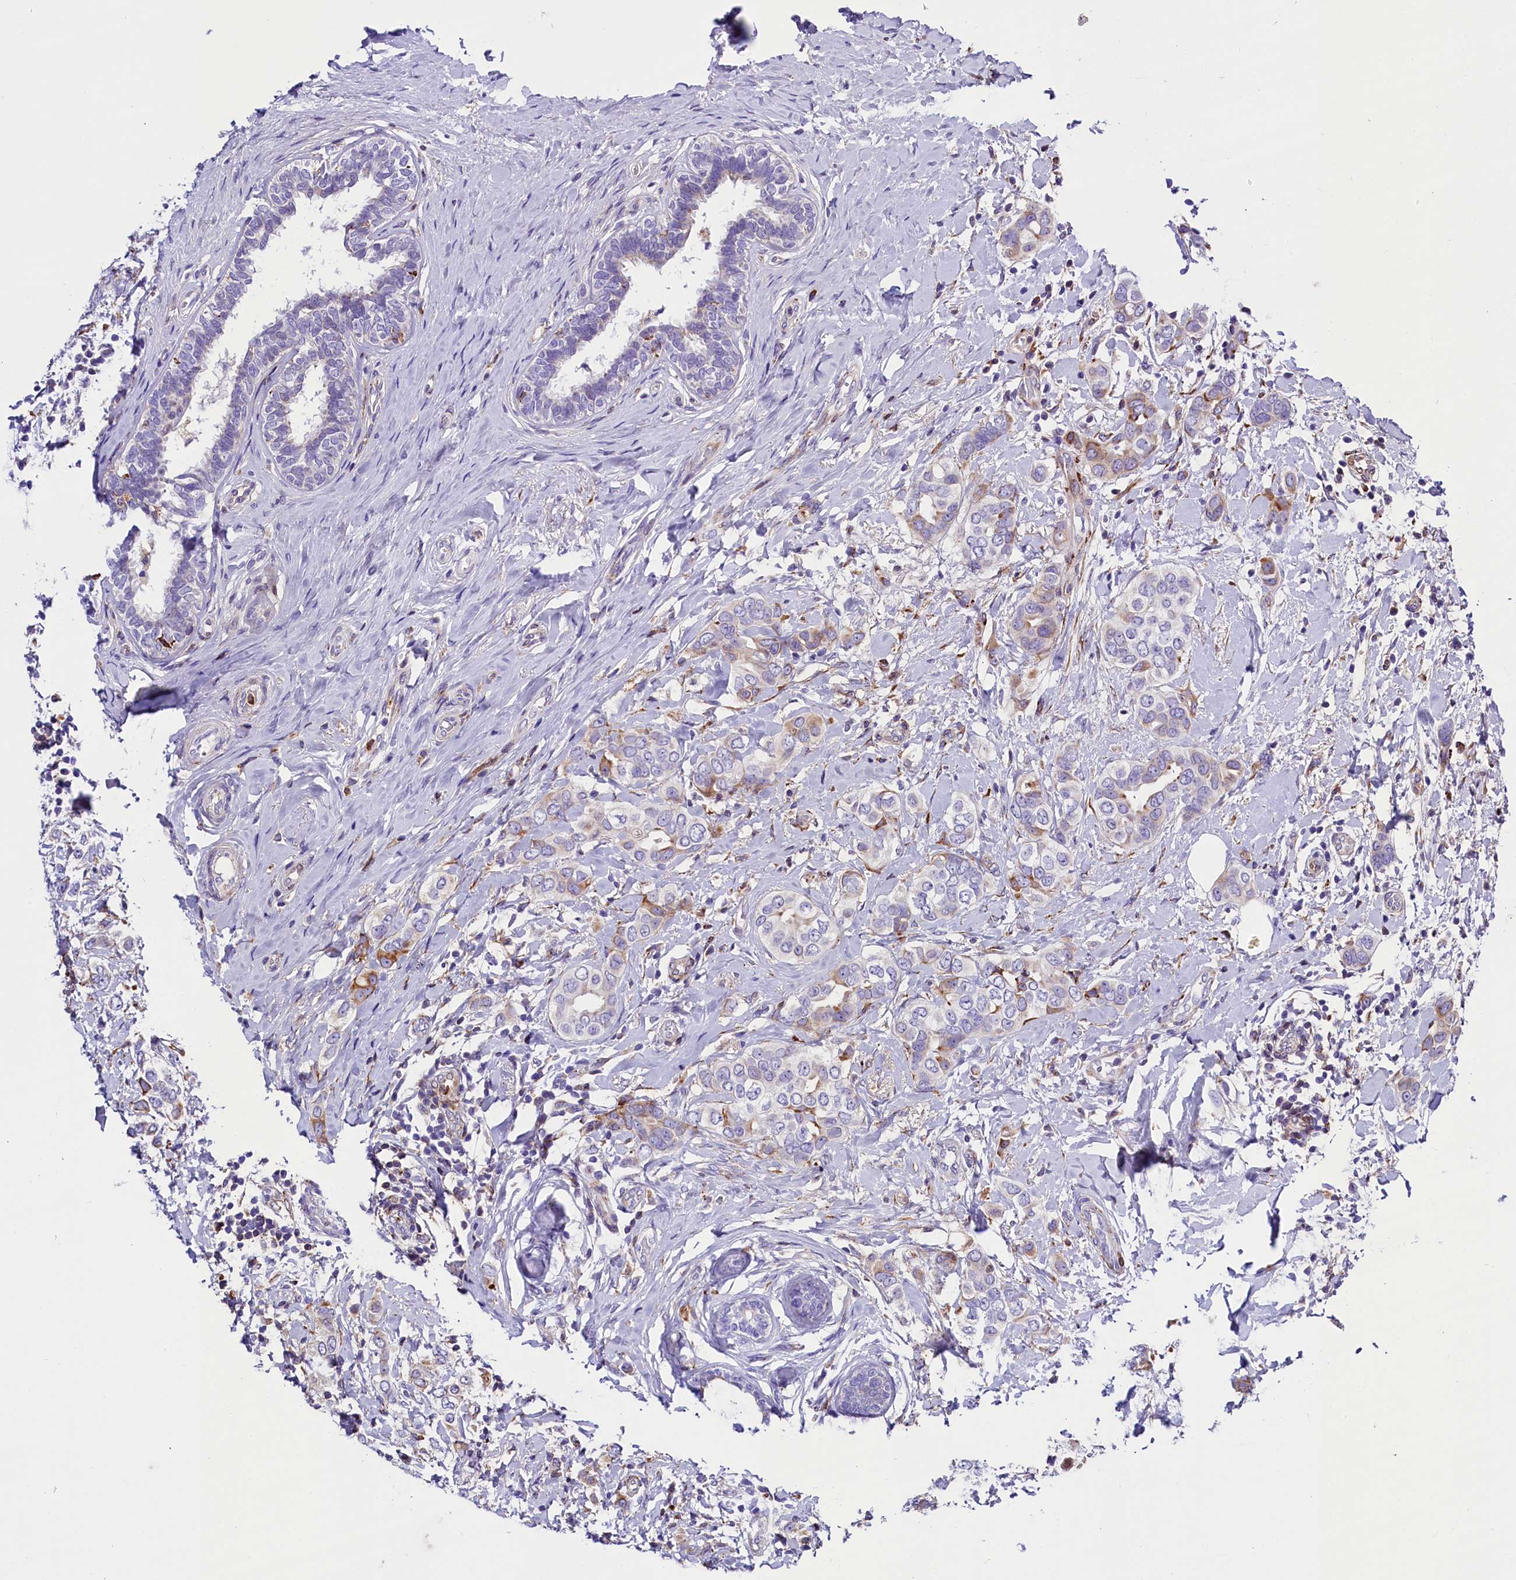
{"staining": {"intensity": "weak", "quantity": "<25%", "location": "cytoplasmic/membranous"}, "tissue": "breast cancer", "cell_type": "Tumor cells", "image_type": "cancer", "snomed": [{"axis": "morphology", "description": "Lobular carcinoma"}, {"axis": "topography", "description": "Breast"}], "caption": "A micrograph of breast cancer (lobular carcinoma) stained for a protein reveals no brown staining in tumor cells.", "gene": "CMTR2", "patient": {"sex": "female", "age": 51}}